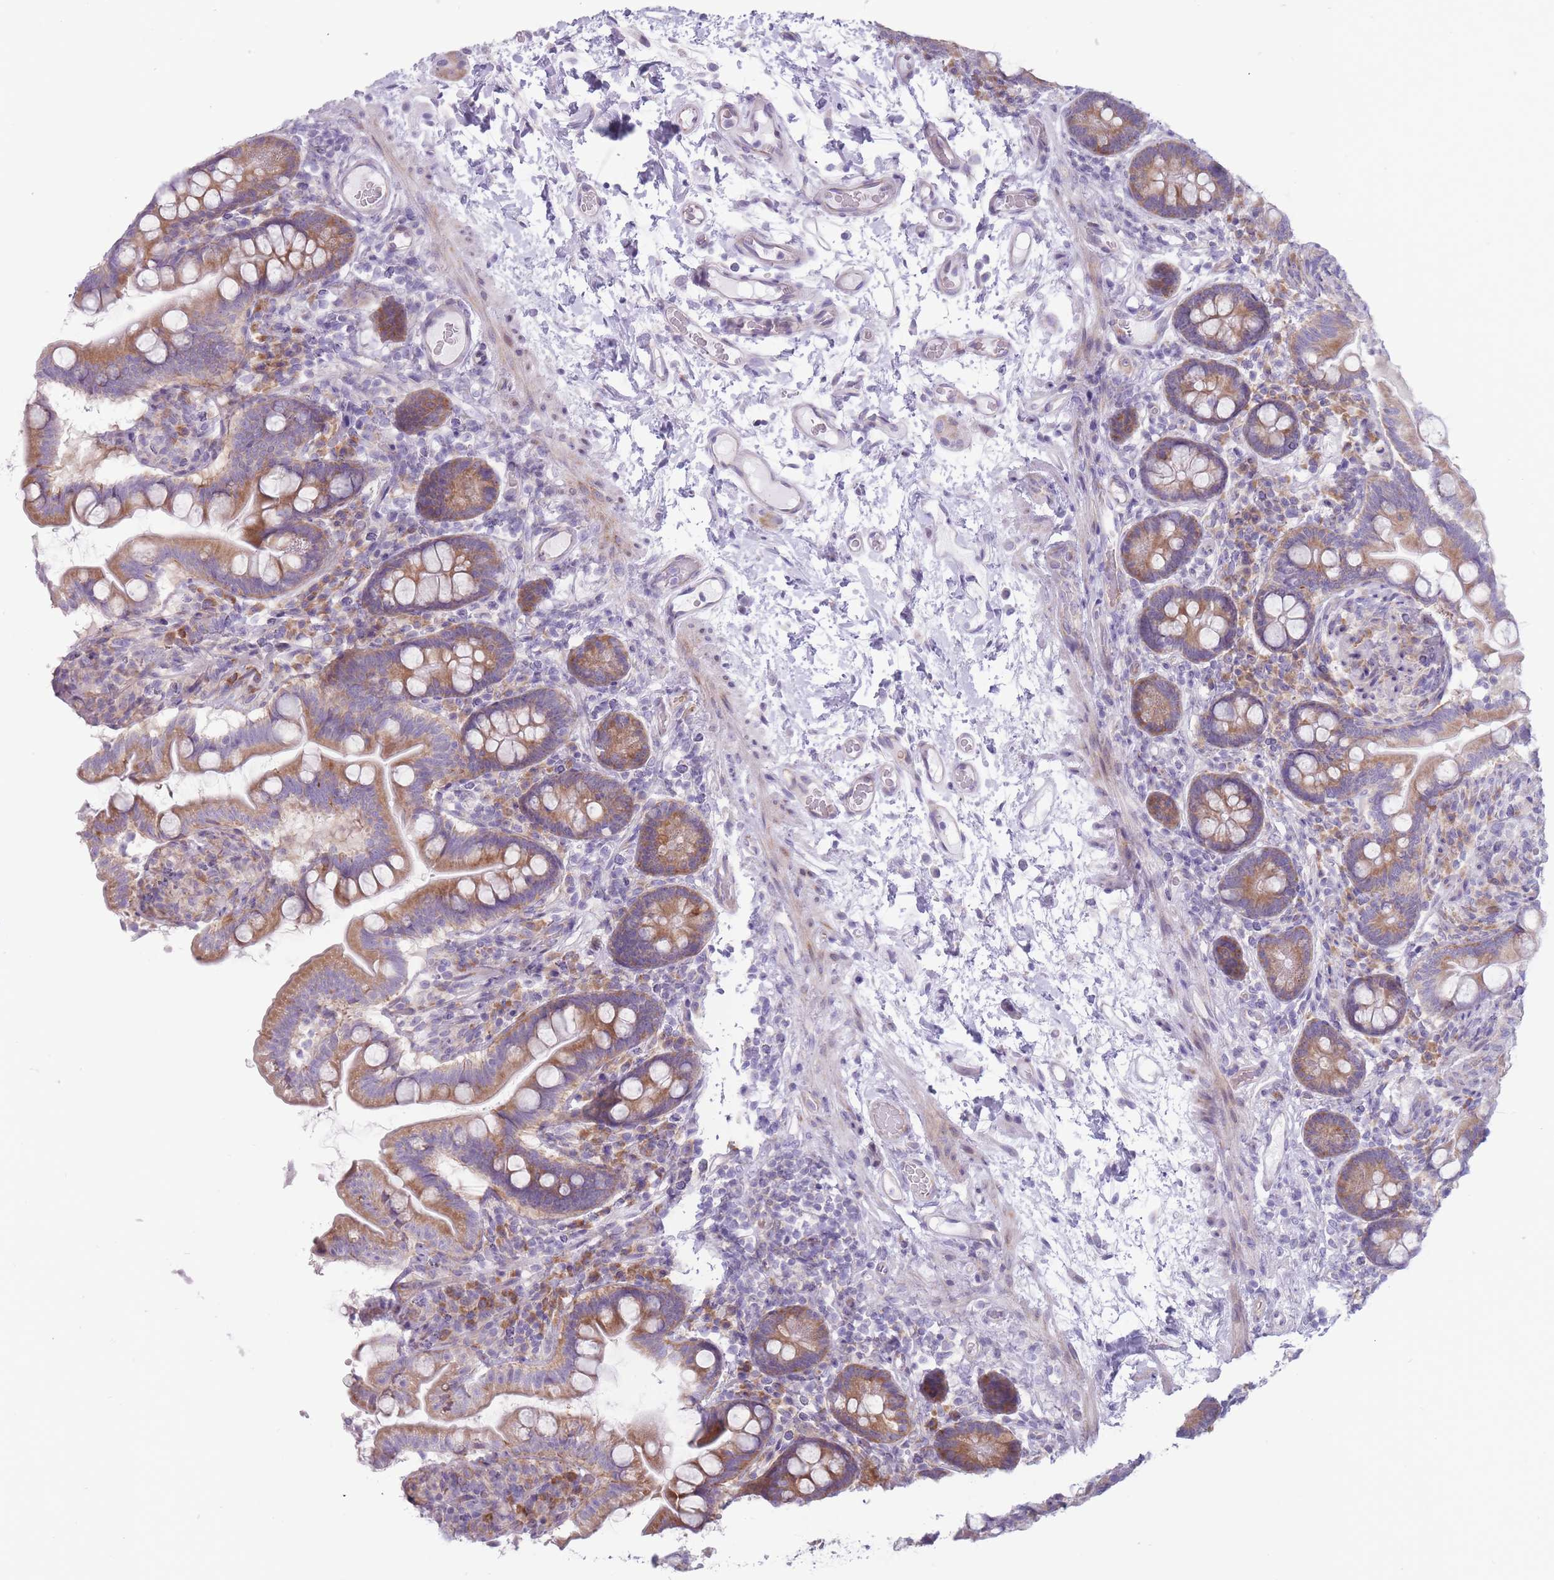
{"staining": {"intensity": "moderate", "quantity": ">75%", "location": "cytoplasmic/membranous"}, "tissue": "small intestine", "cell_type": "Glandular cells", "image_type": "normal", "snomed": [{"axis": "morphology", "description": "Normal tissue, NOS"}, {"axis": "topography", "description": "Small intestine"}], "caption": "A brown stain highlights moderate cytoplasmic/membranous positivity of a protein in glandular cells of unremarkable human small intestine. (IHC, brightfield microscopy, high magnification).", "gene": "RPL18", "patient": {"sex": "female", "age": 64}}